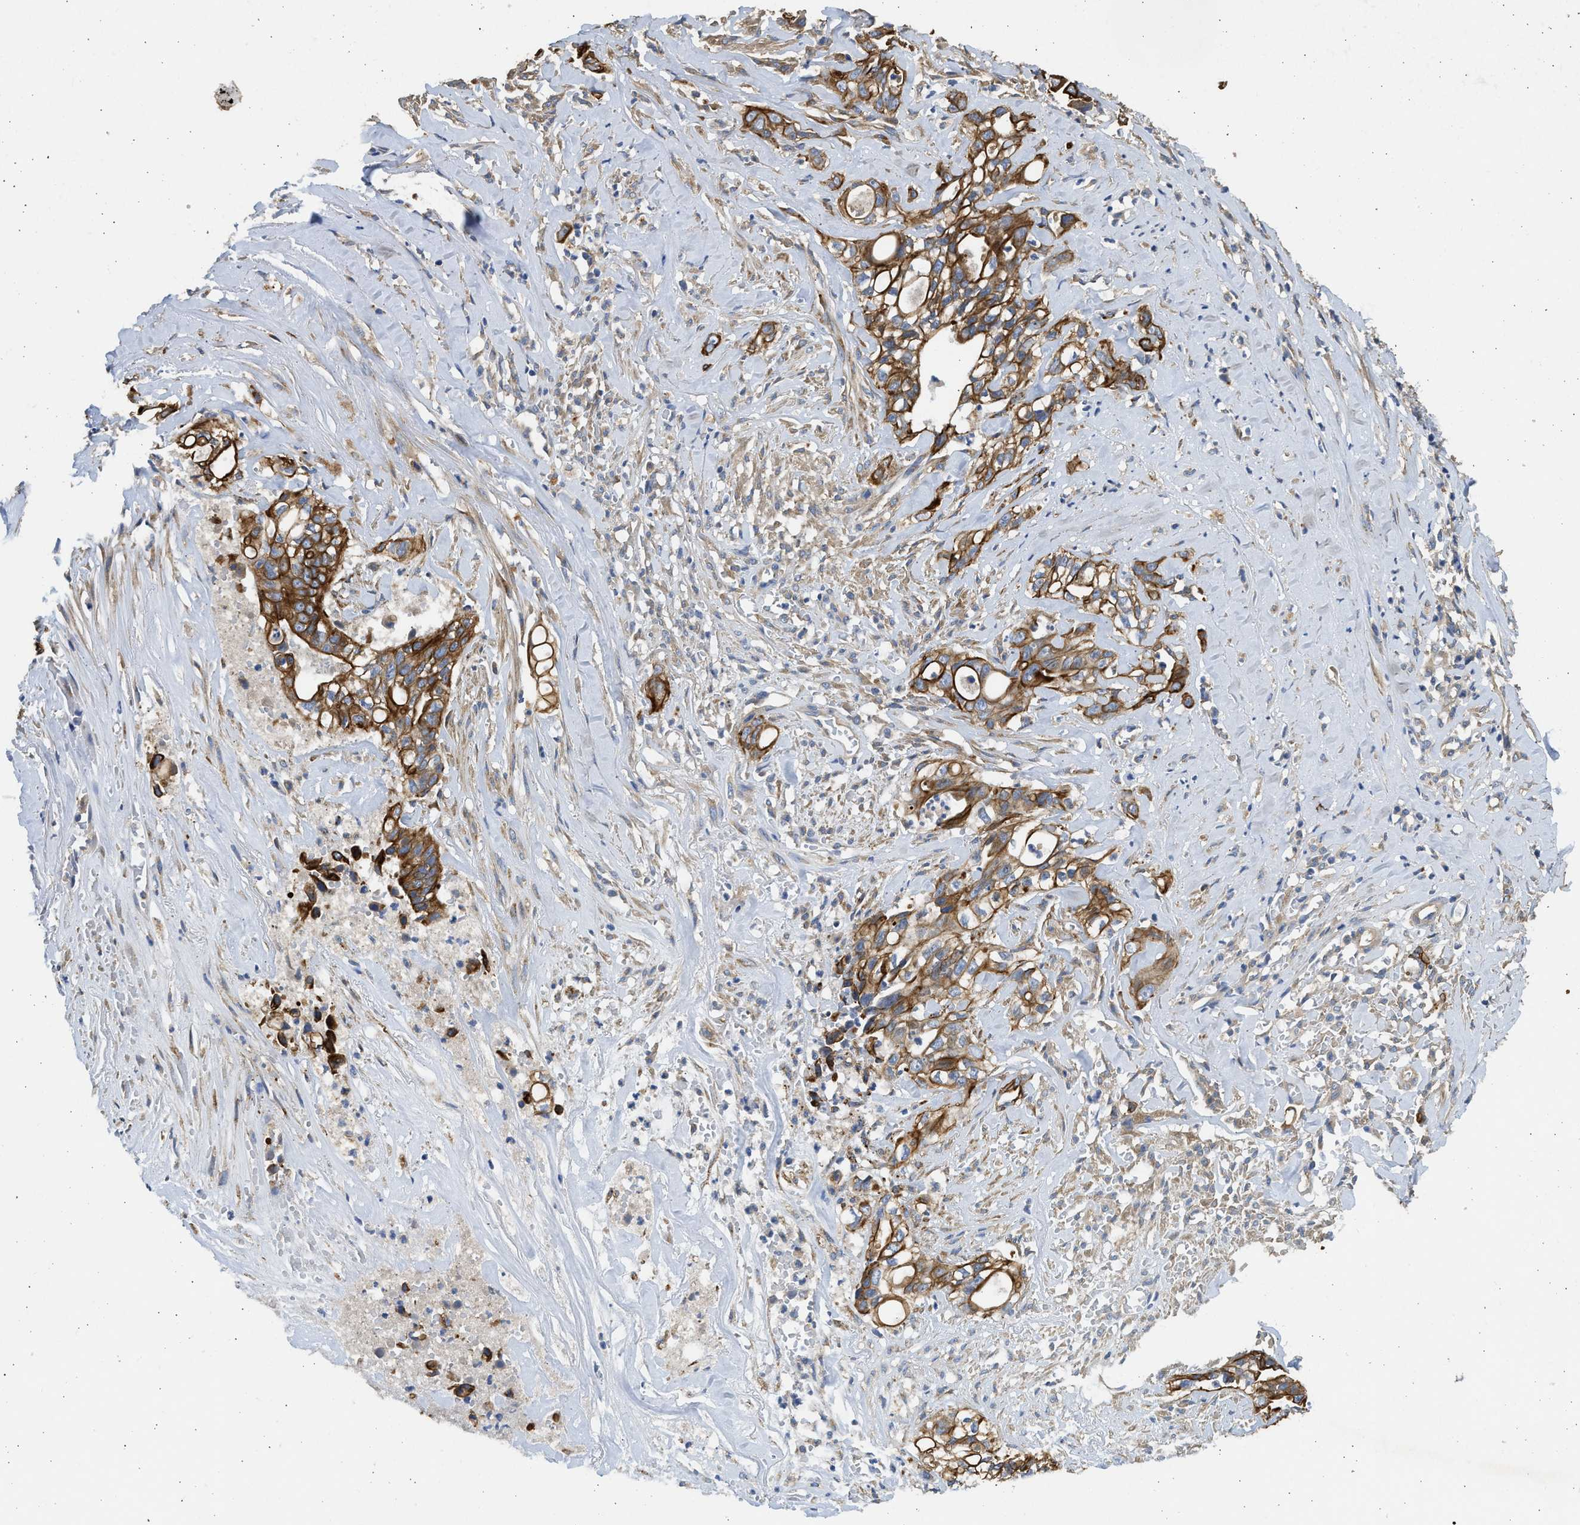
{"staining": {"intensity": "strong", "quantity": ">75%", "location": "cytoplasmic/membranous"}, "tissue": "liver cancer", "cell_type": "Tumor cells", "image_type": "cancer", "snomed": [{"axis": "morphology", "description": "Cholangiocarcinoma"}, {"axis": "topography", "description": "Liver"}], "caption": "Immunohistochemistry (IHC) (DAB) staining of liver cancer demonstrates strong cytoplasmic/membranous protein staining in about >75% of tumor cells.", "gene": "CSRNP2", "patient": {"sex": "female", "age": 70}}